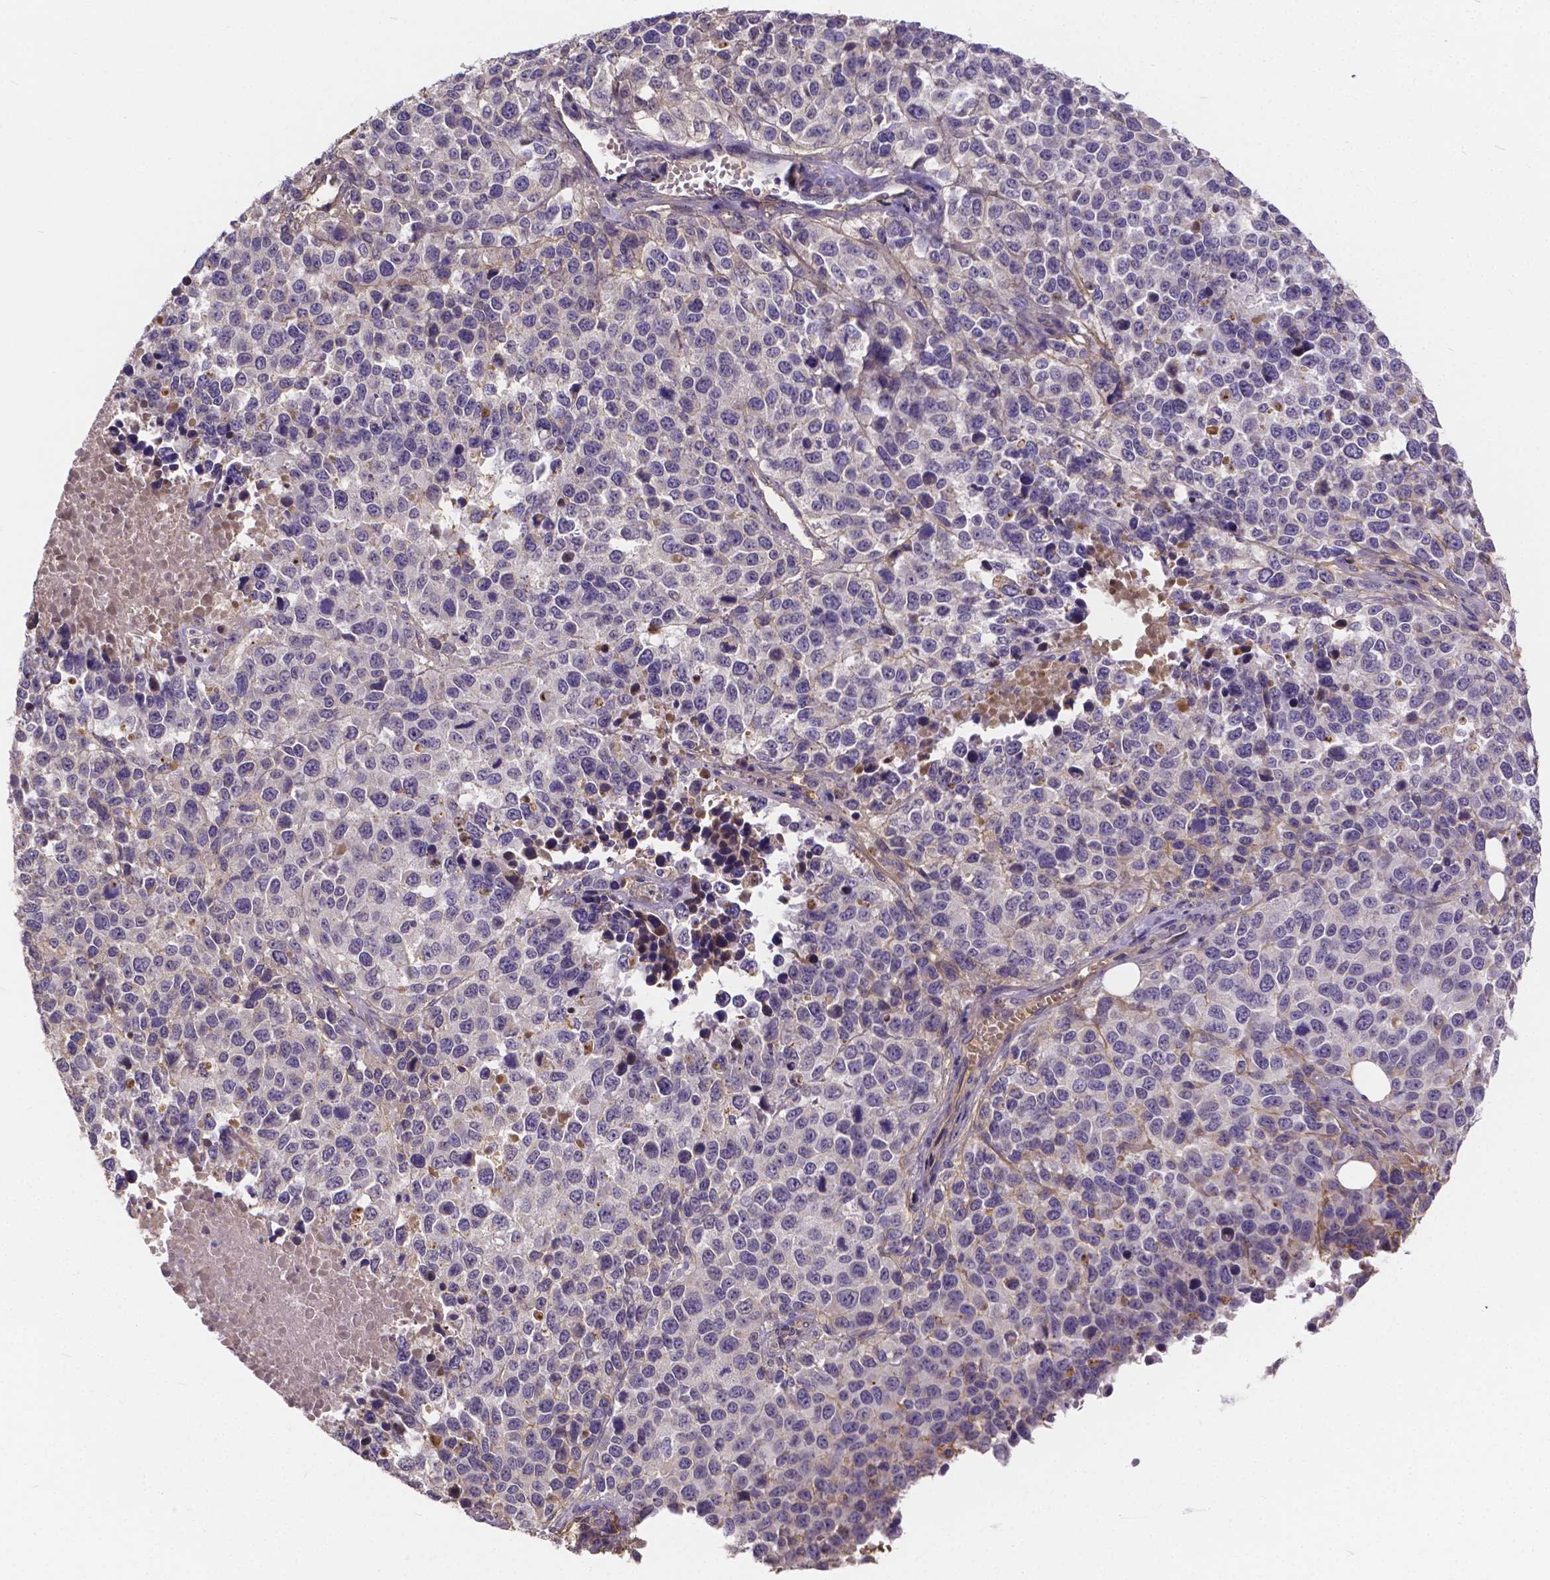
{"staining": {"intensity": "negative", "quantity": "none", "location": "none"}, "tissue": "melanoma", "cell_type": "Tumor cells", "image_type": "cancer", "snomed": [{"axis": "morphology", "description": "Malignant melanoma, Metastatic site"}, {"axis": "topography", "description": "Skin"}], "caption": "High magnification brightfield microscopy of melanoma stained with DAB (3,3'-diaminobenzidine) (brown) and counterstained with hematoxylin (blue): tumor cells show no significant staining.", "gene": "CTNNA2", "patient": {"sex": "male", "age": 84}}